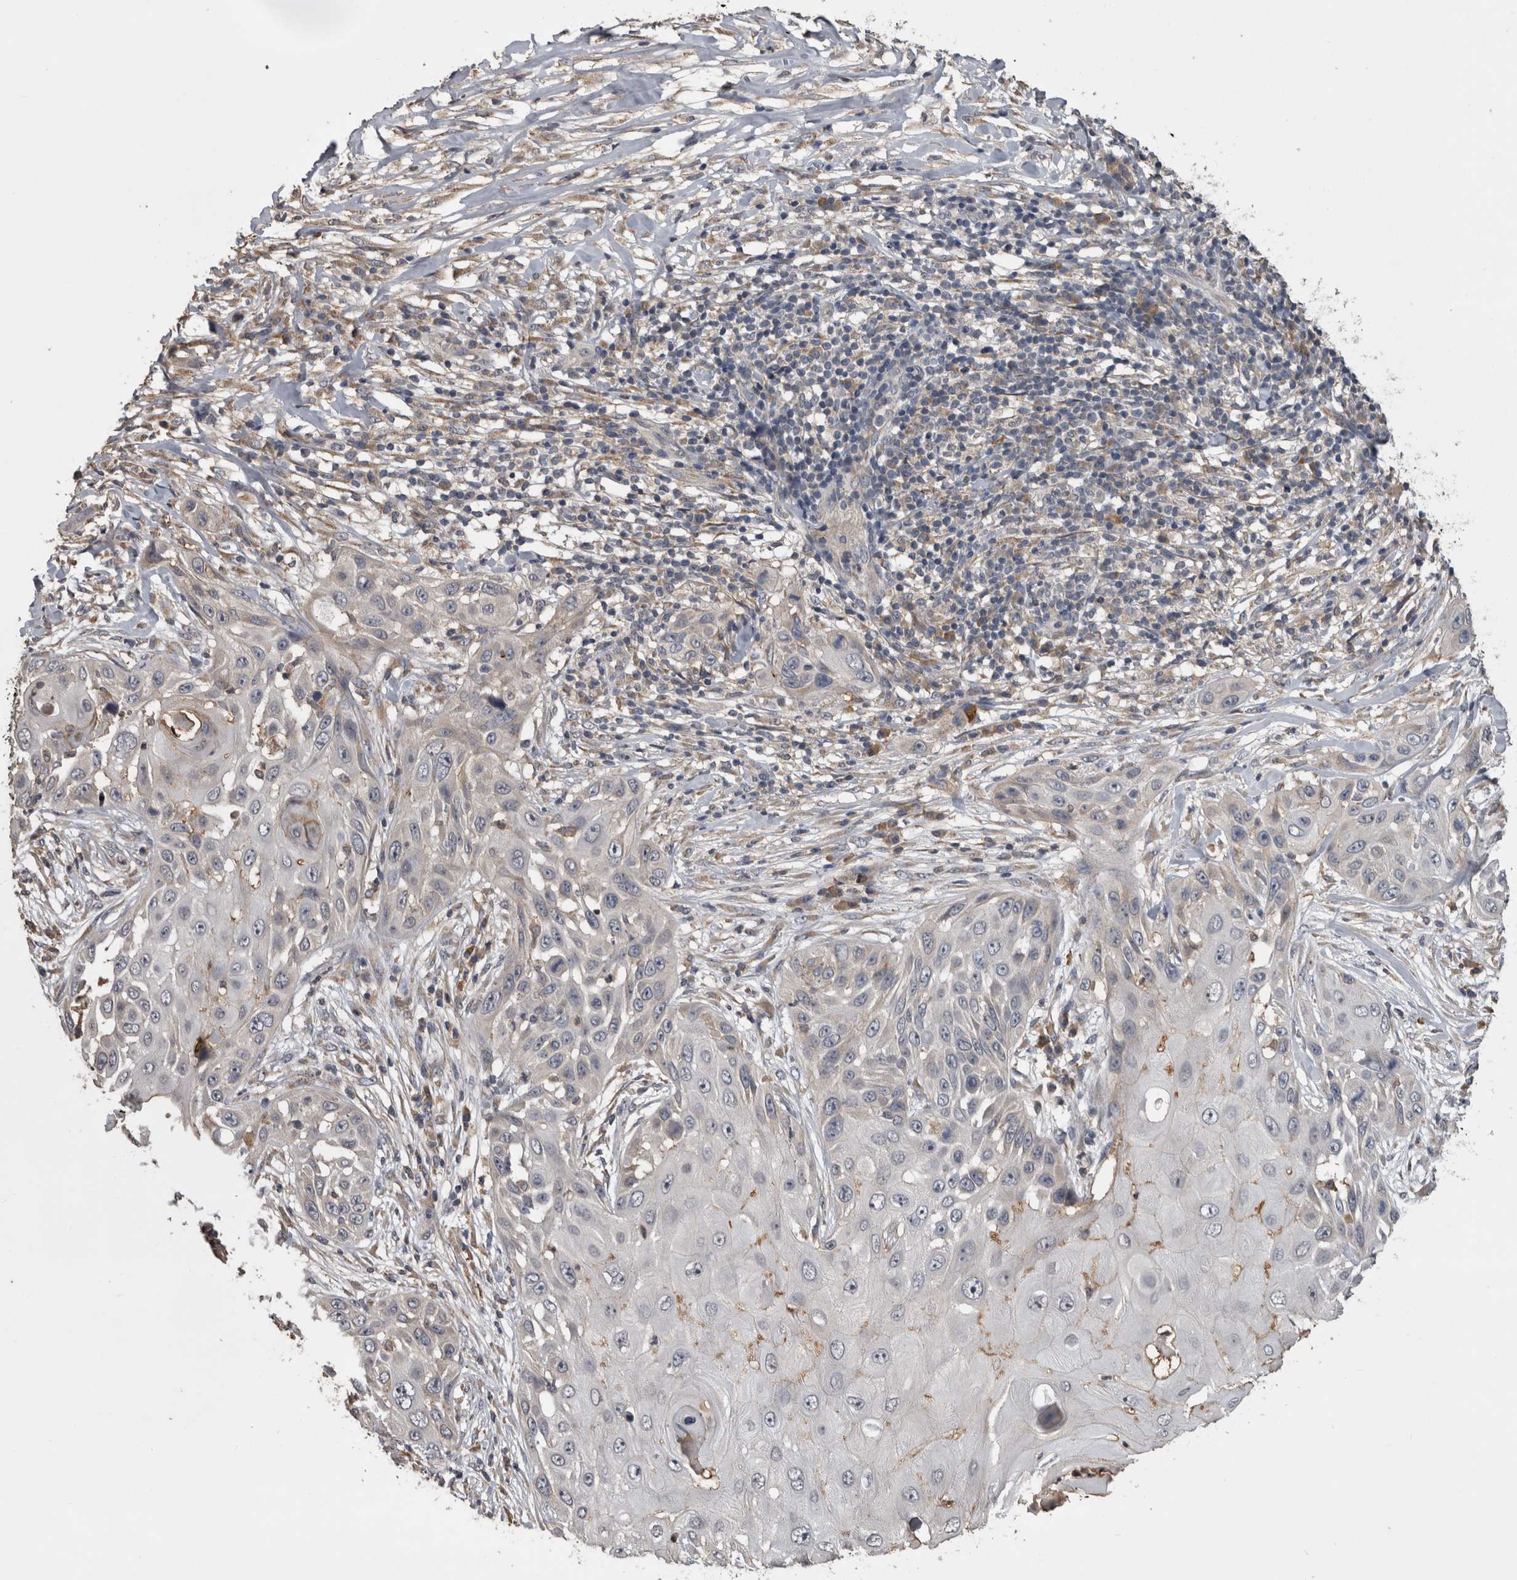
{"staining": {"intensity": "negative", "quantity": "none", "location": "none"}, "tissue": "skin cancer", "cell_type": "Tumor cells", "image_type": "cancer", "snomed": [{"axis": "morphology", "description": "Squamous cell carcinoma, NOS"}, {"axis": "topography", "description": "Skin"}], "caption": "DAB immunohistochemical staining of human skin cancer demonstrates no significant staining in tumor cells. The staining was performed using DAB to visualize the protein expression in brown, while the nuclei were stained in blue with hematoxylin (Magnification: 20x).", "gene": "ANXA13", "patient": {"sex": "female", "age": 44}}